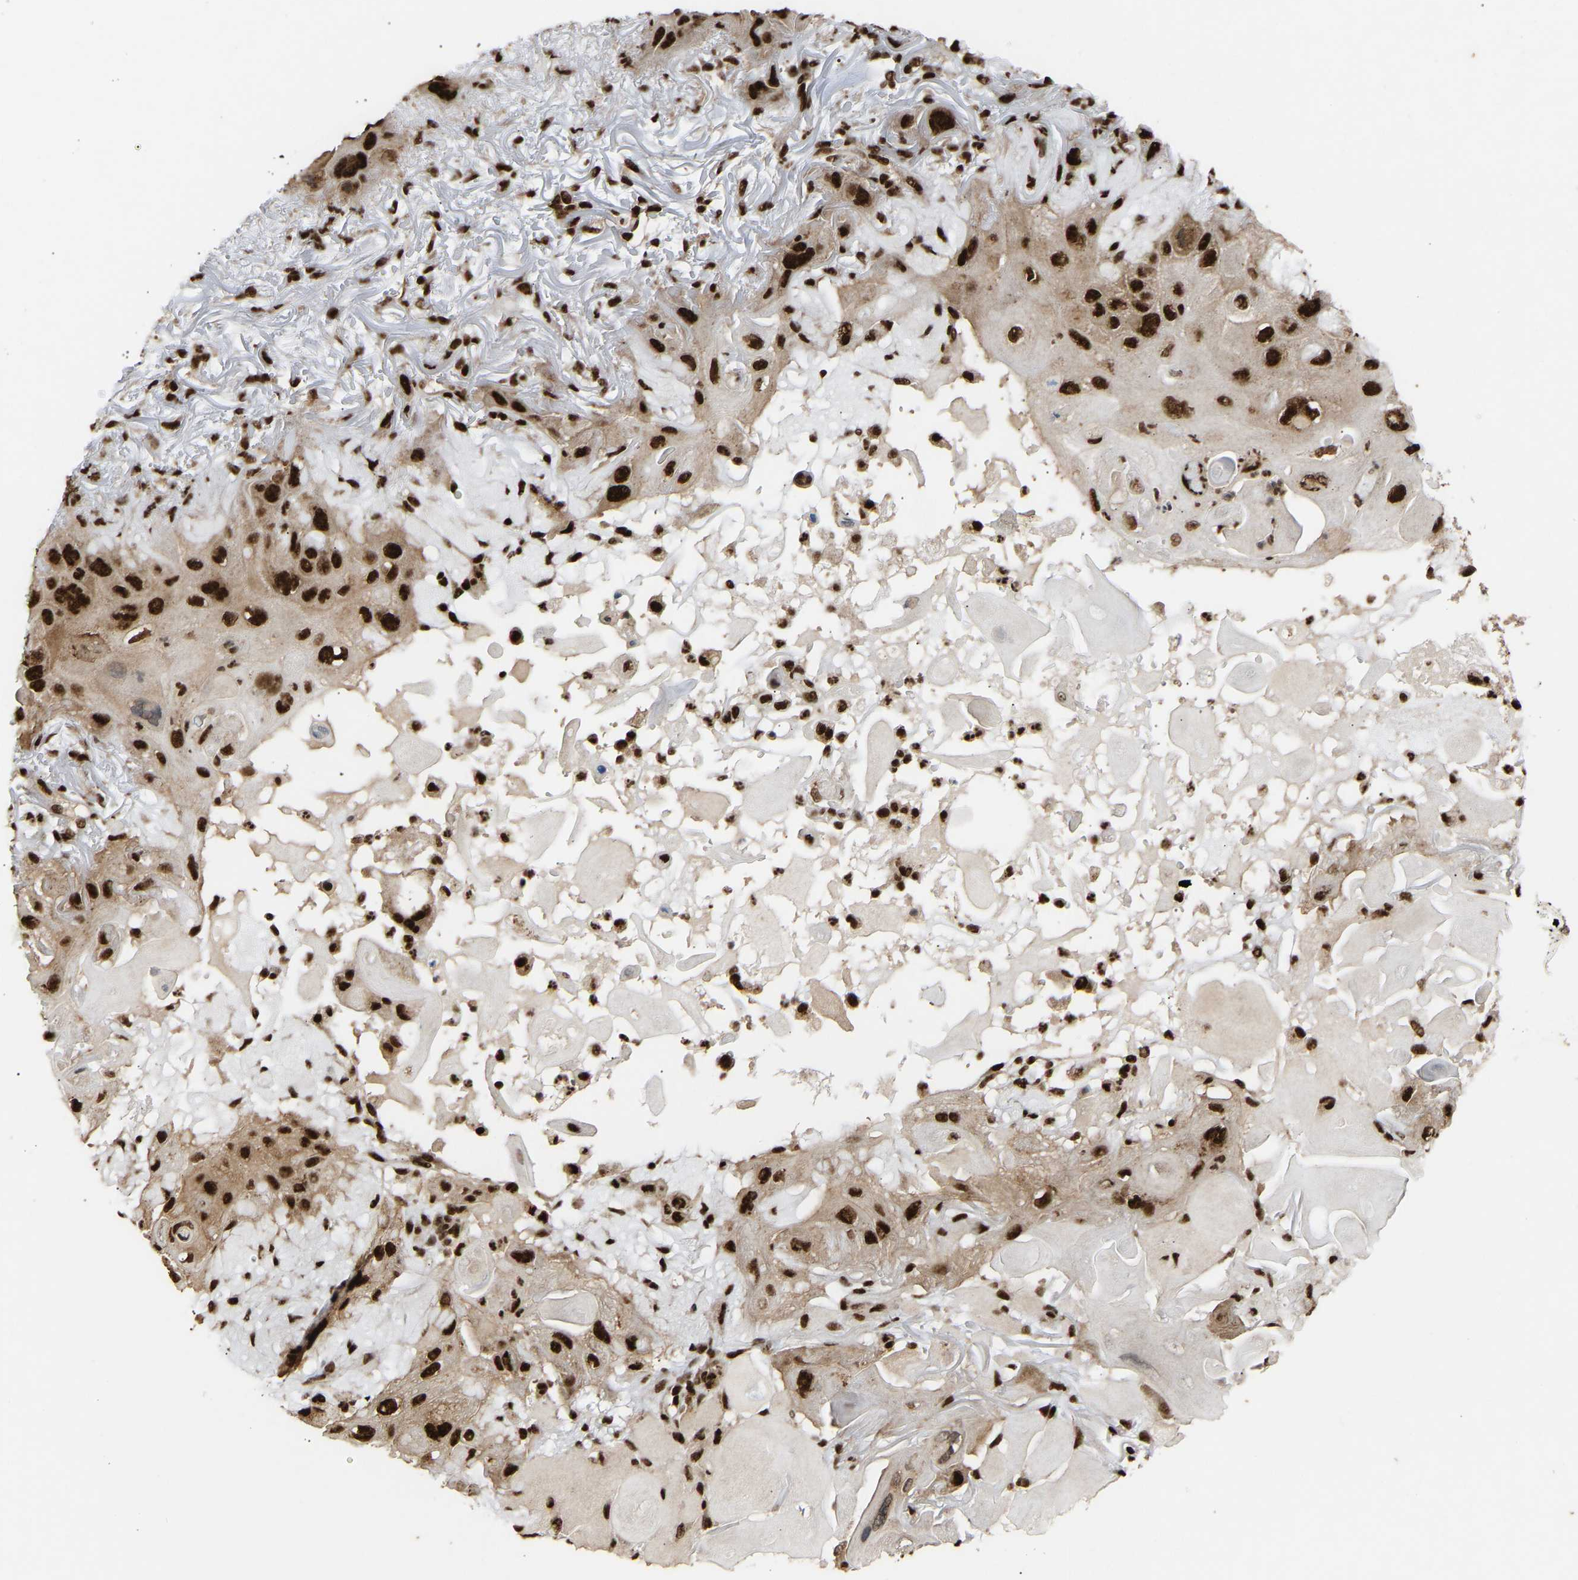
{"staining": {"intensity": "strong", "quantity": ">75%", "location": "cytoplasmic/membranous,nuclear"}, "tissue": "skin cancer", "cell_type": "Tumor cells", "image_type": "cancer", "snomed": [{"axis": "morphology", "description": "Squamous cell carcinoma, NOS"}, {"axis": "topography", "description": "Skin"}], "caption": "High-power microscopy captured an immunohistochemistry (IHC) micrograph of skin squamous cell carcinoma, revealing strong cytoplasmic/membranous and nuclear expression in about >75% of tumor cells. The staining was performed using DAB, with brown indicating positive protein expression. Nuclei are stained blue with hematoxylin.", "gene": "ALYREF", "patient": {"sex": "female", "age": 77}}